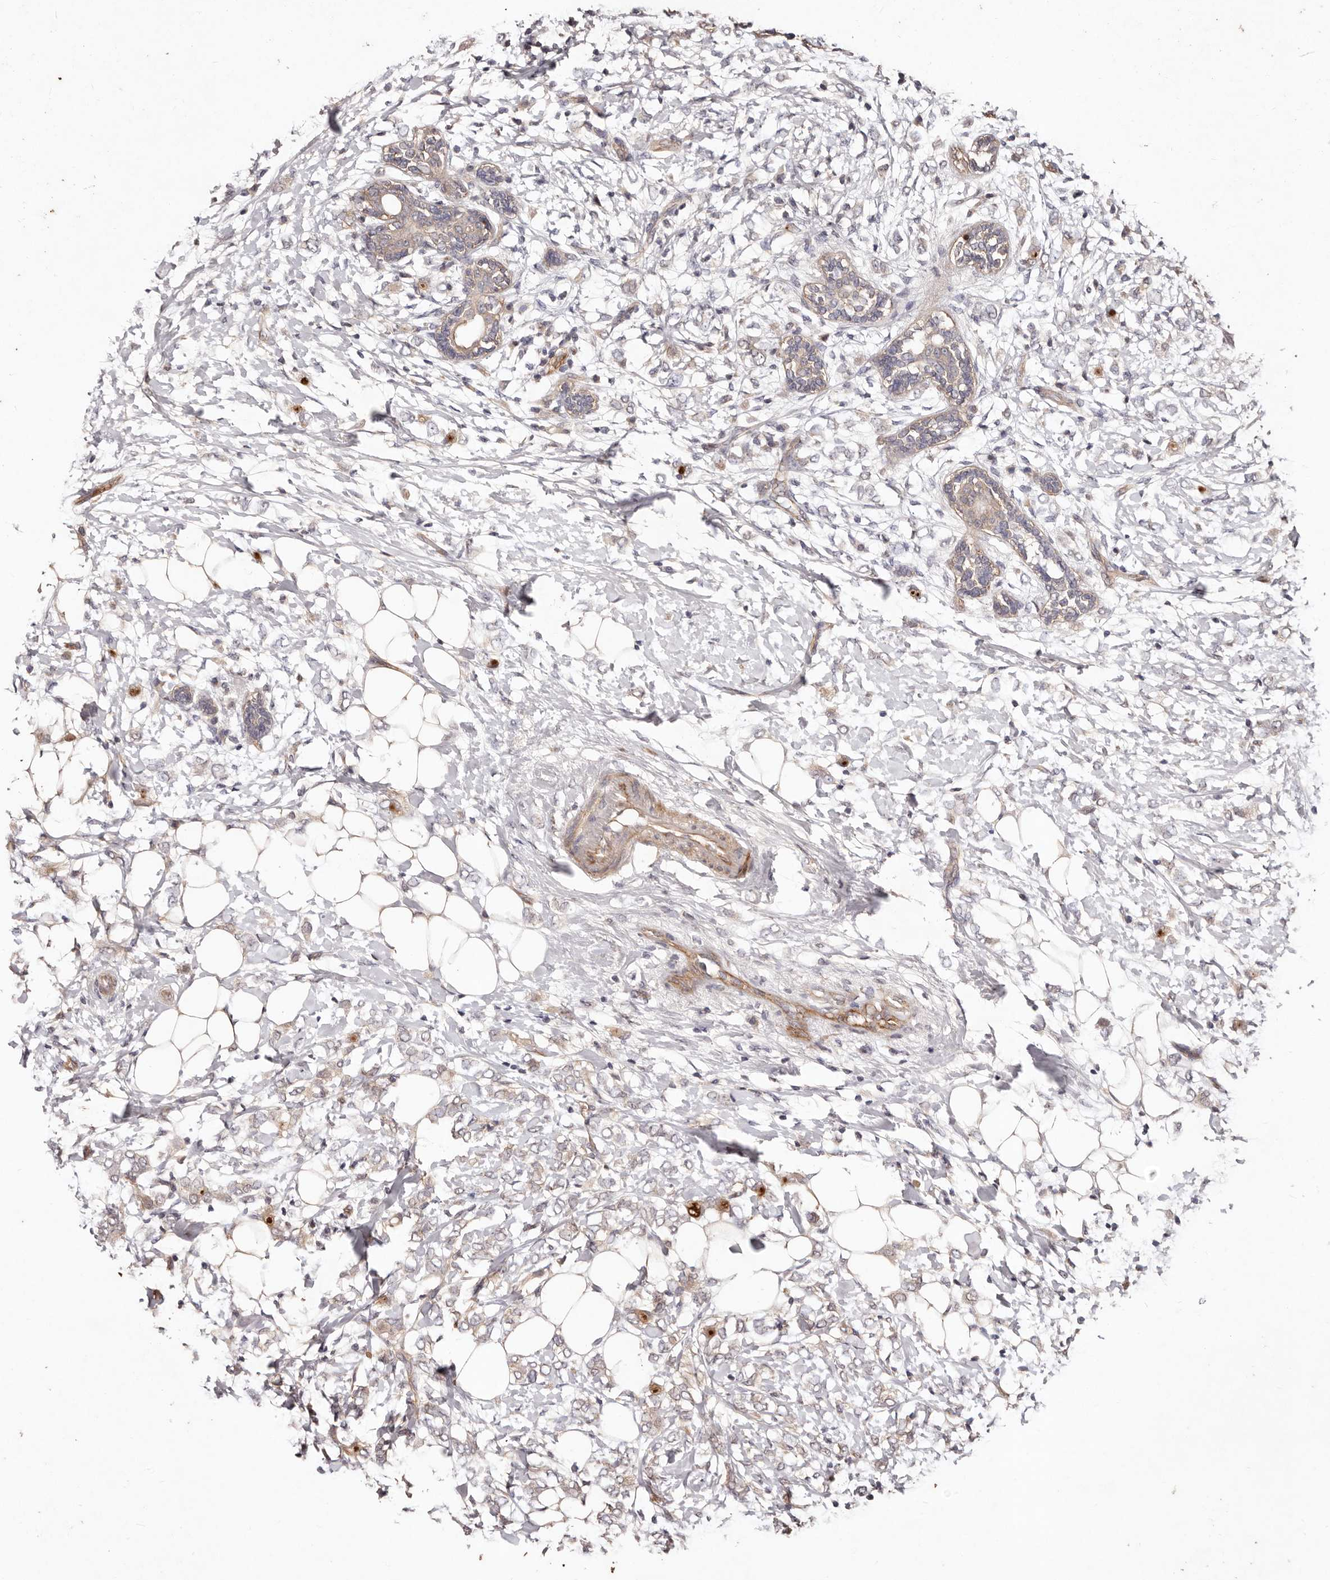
{"staining": {"intensity": "weak", "quantity": "25%-75%", "location": "cytoplasmic/membranous"}, "tissue": "breast cancer", "cell_type": "Tumor cells", "image_type": "cancer", "snomed": [{"axis": "morphology", "description": "Normal tissue, NOS"}, {"axis": "morphology", "description": "Lobular carcinoma"}, {"axis": "topography", "description": "Breast"}], "caption": "About 25%-75% of tumor cells in human breast cancer reveal weak cytoplasmic/membranous protein staining as visualized by brown immunohistochemical staining.", "gene": "CCL14", "patient": {"sex": "female", "age": 47}}